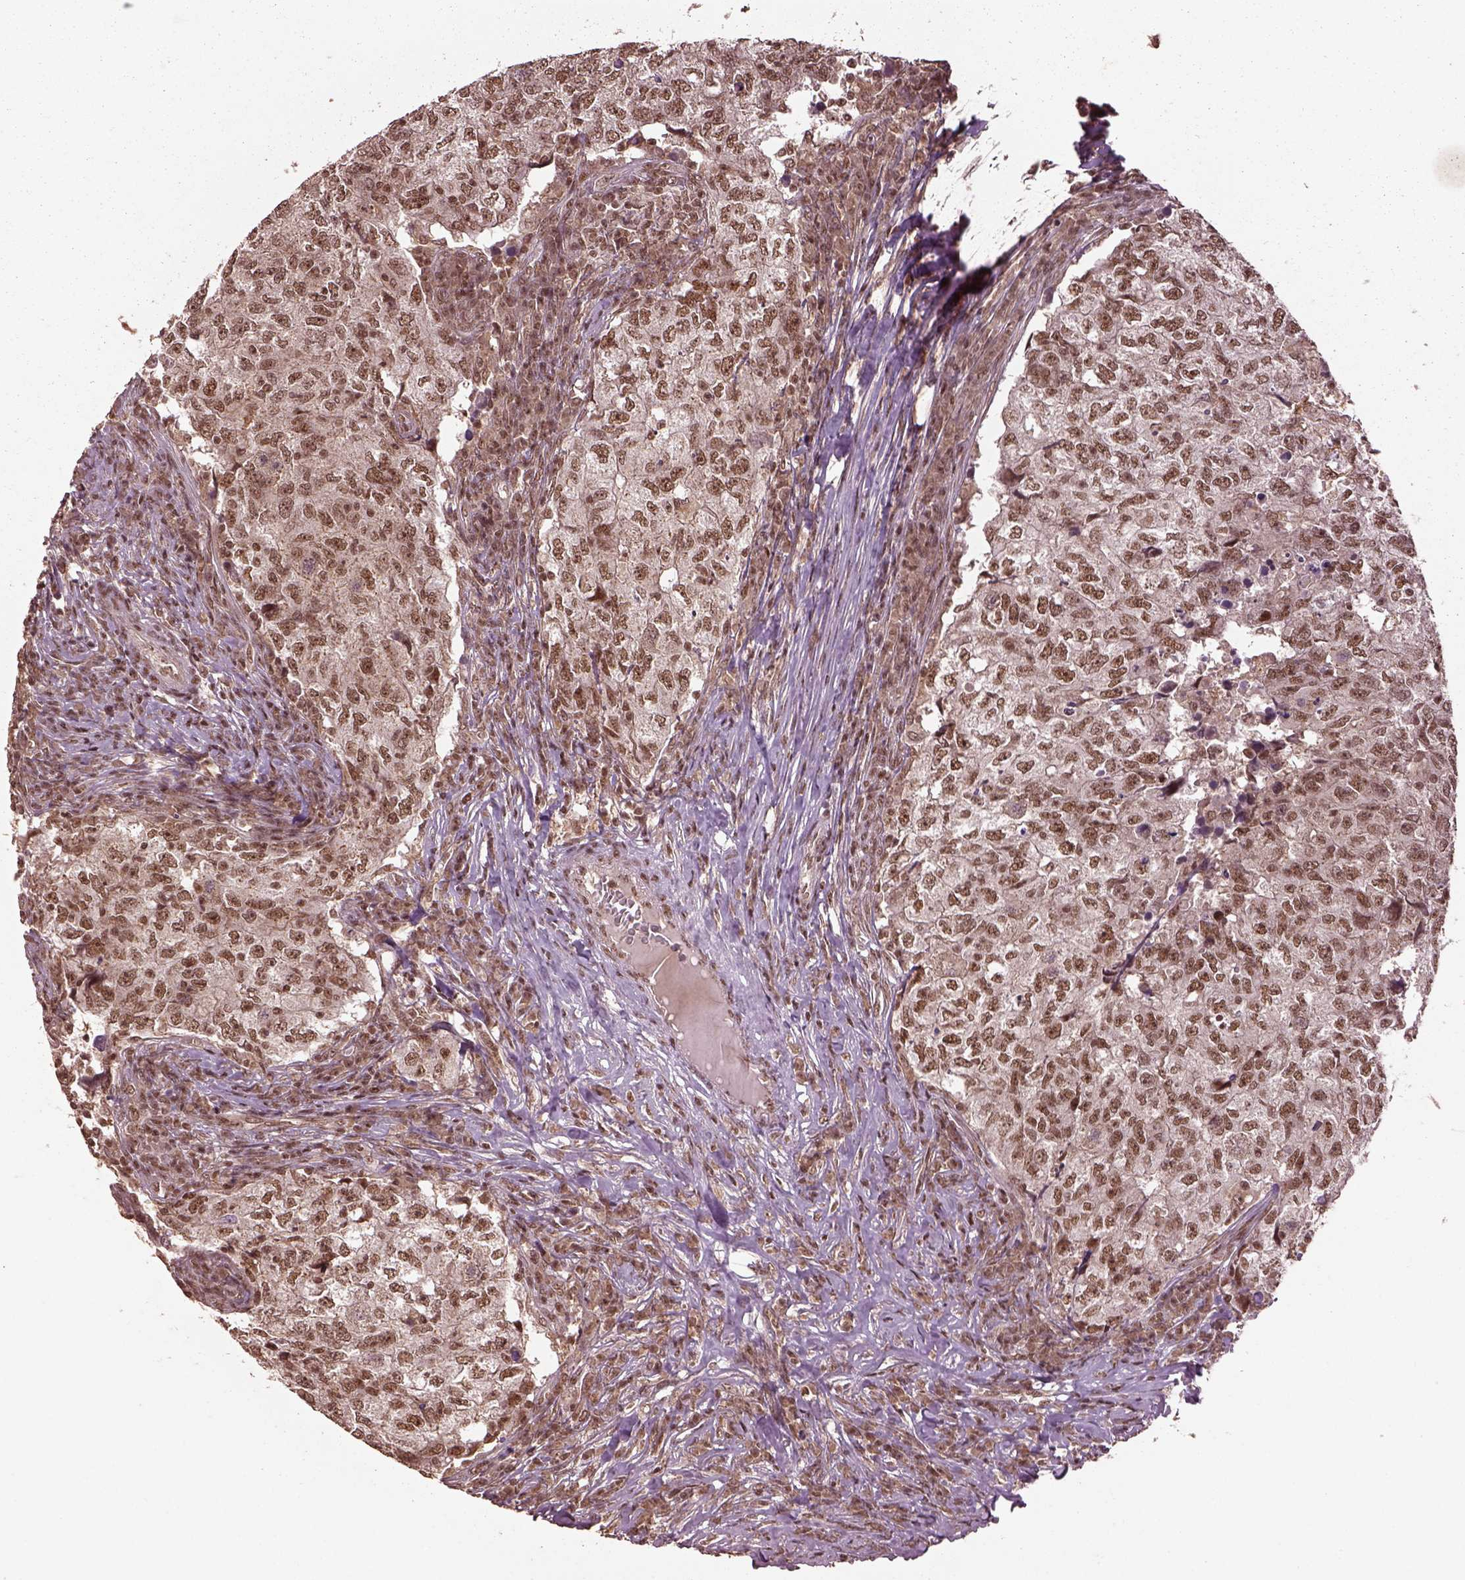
{"staining": {"intensity": "negative", "quantity": "none", "location": "none"}, "tissue": "breast cancer", "cell_type": "Tumor cells", "image_type": "cancer", "snomed": [{"axis": "morphology", "description": "Duct carcinoma"}, {"axis": "topography", "description": "Breast"}], "caption": "This is an immunohistochemistry photomicrograph of human invasive ductal carcinoma (breast). There is no expression in tumor cells.", "gene": "BRD9", "patient": {"sex": "female", "age": 30}}